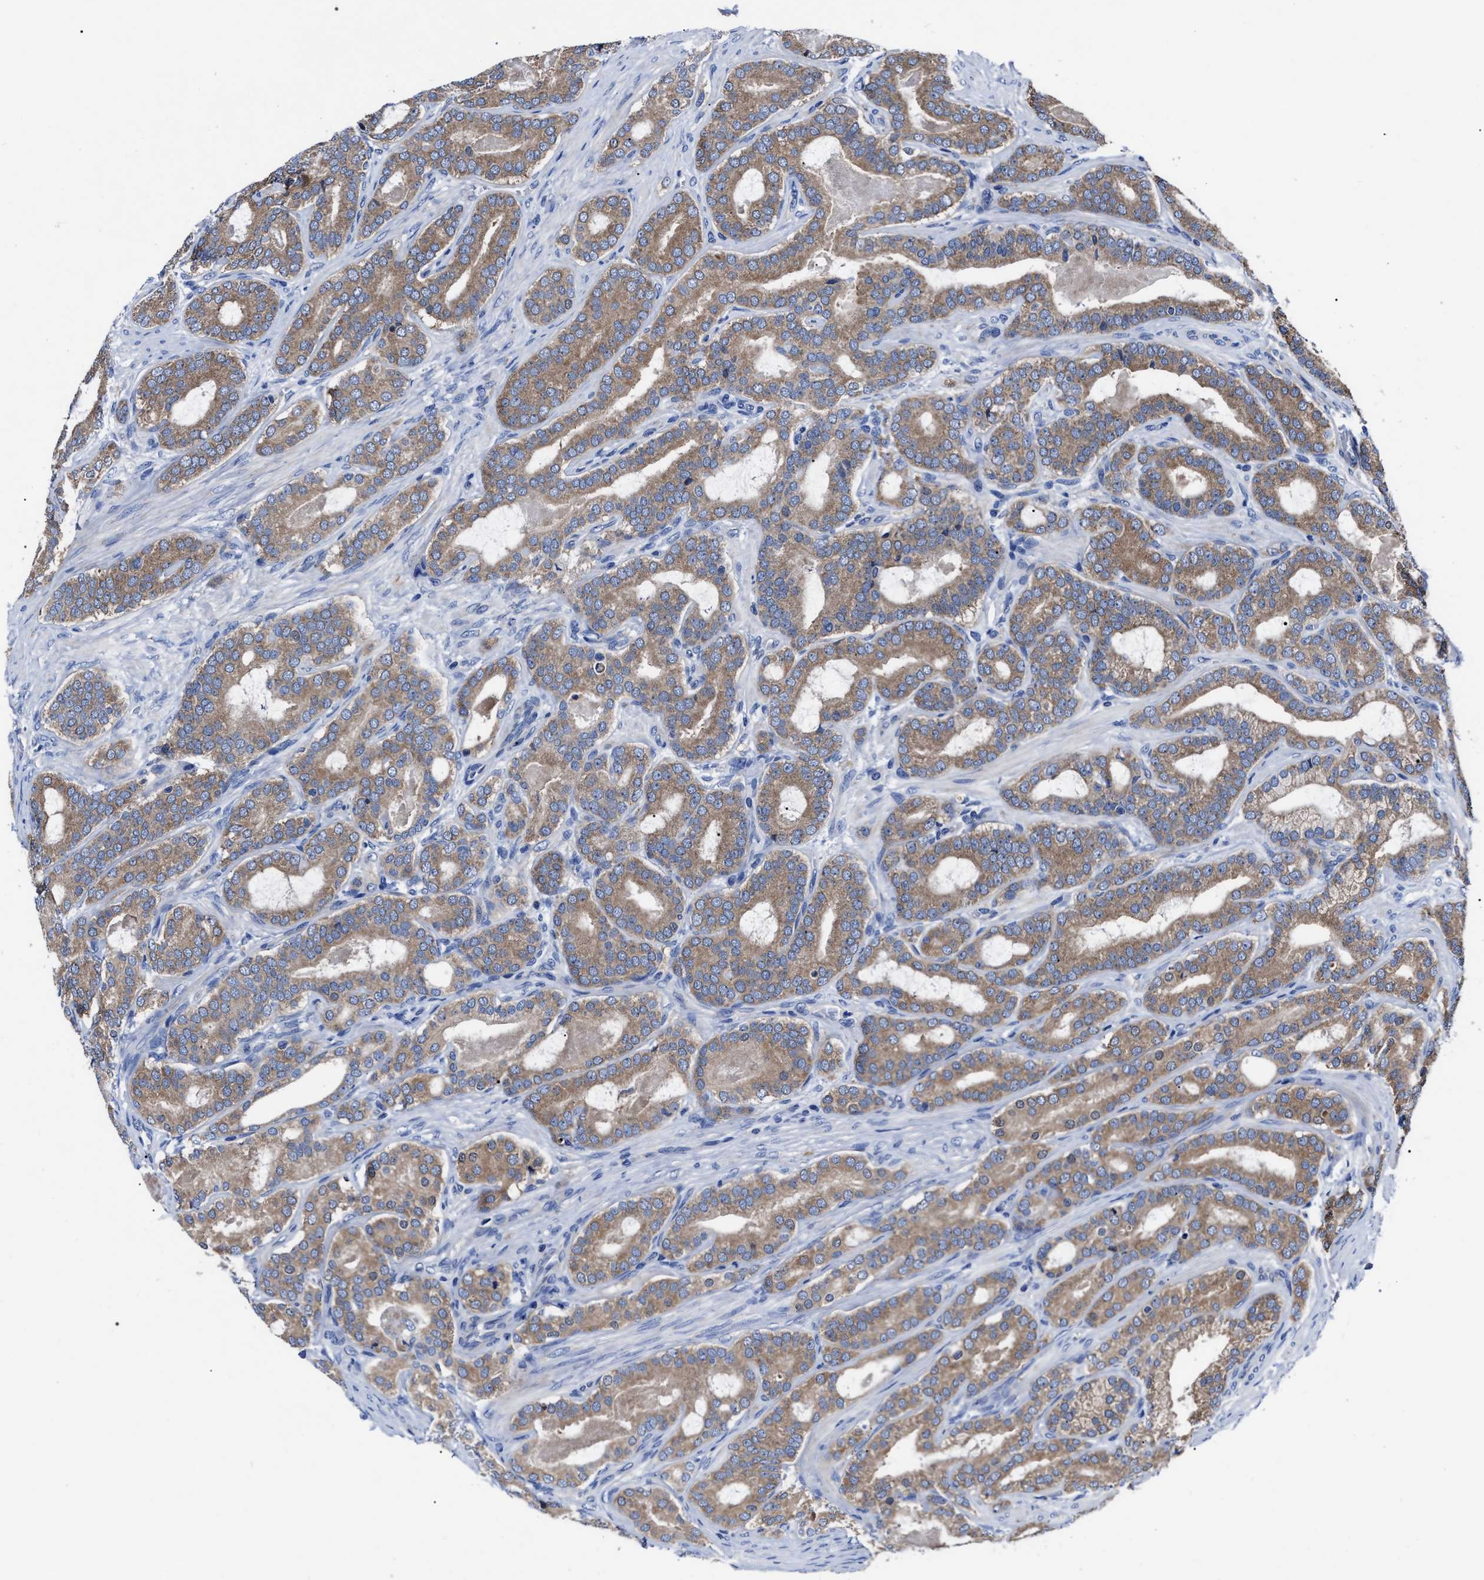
{"staining": {"intensity": "moderate", "quantity": ">75%", "location": "cytoplasmic/membranous"}, "tissue": "prostate cancer", "cell_type": "Tumor cells", "image_type": "cancer", "snomed": [{"axis": "morphology", "description": "Adenocarcinoma, High grade"}, {"axis": "topography", "description": "Prostate"}], "caption": "Brown immunohistochemical staining in prostate adenocarcinoma (high-grade) demonstrates moderate cytoplasmic/membranous expression in about >75% of tumor cells.", "gene": "MACC1", "patient": {"sex": "male", "age": 60}}